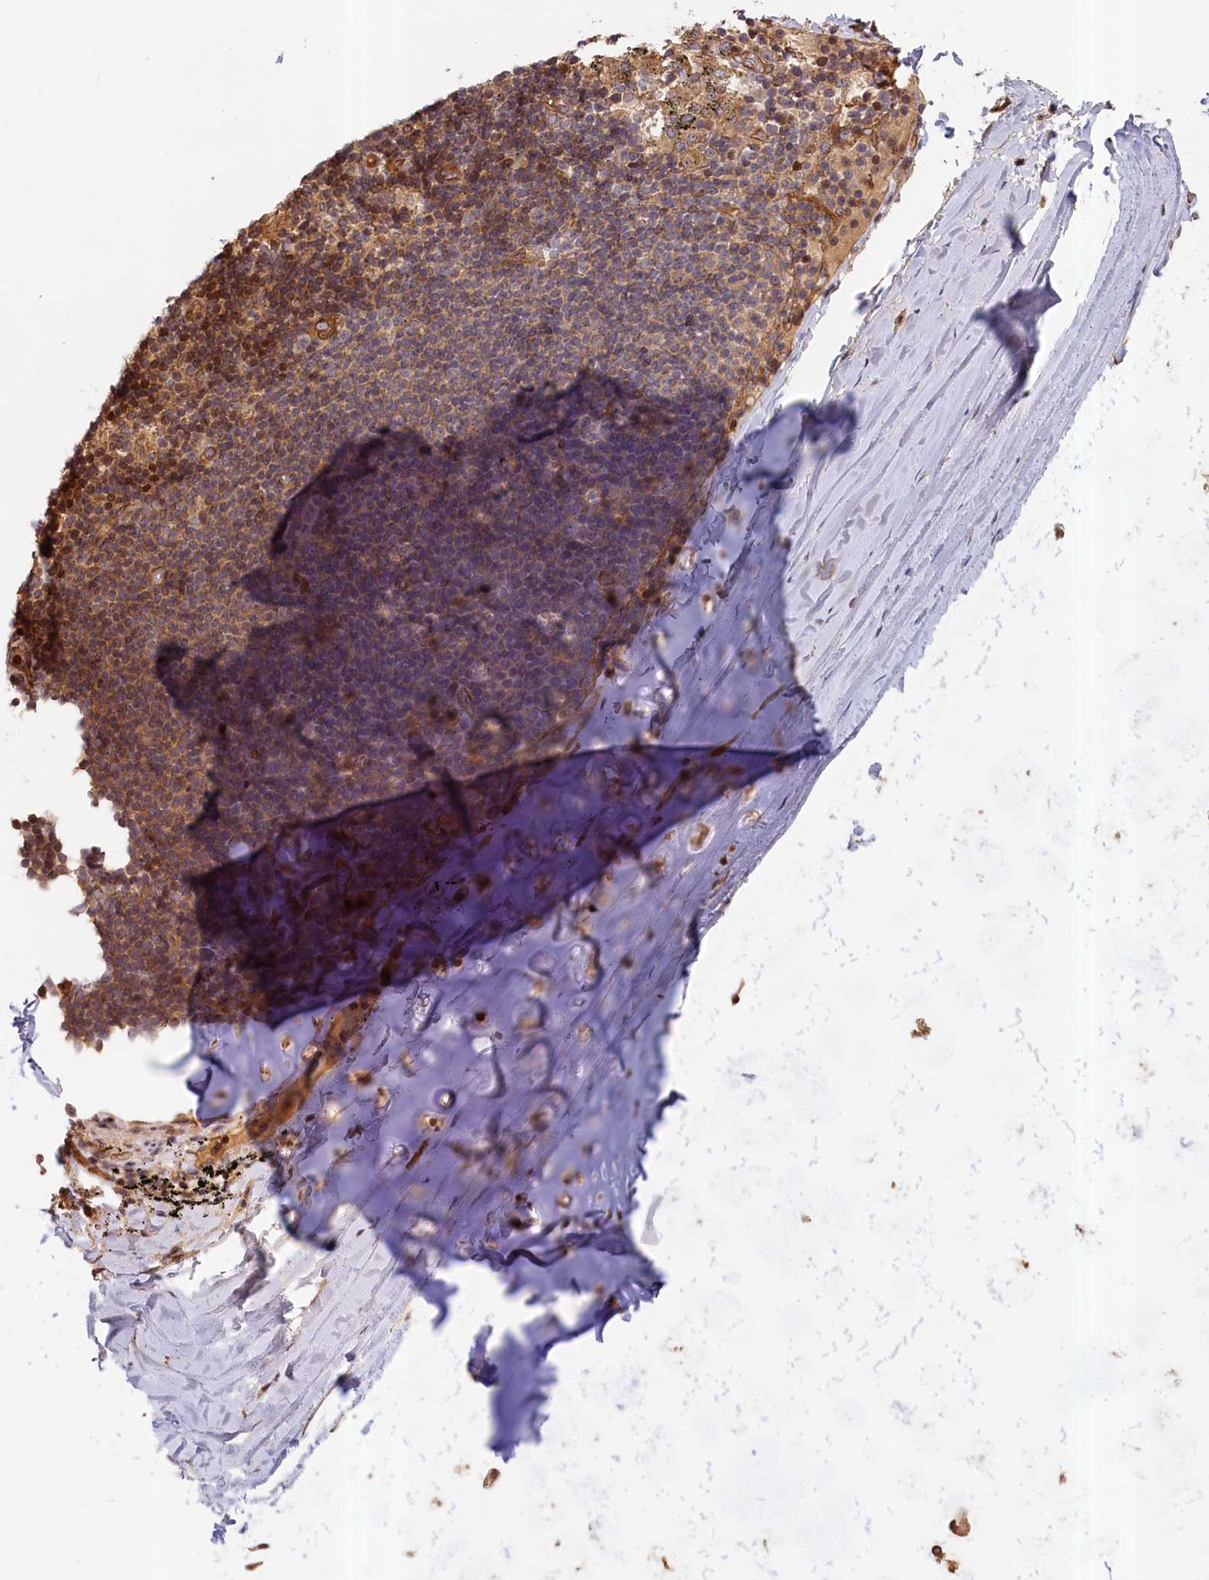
{"staining": {"intensity": "negative", "quantity": "none", "location": "none"}, "tissue": "adipose tissue", "cell_type": "Adipocytes", "image_type": "normal", "snomed": [{"axis": "morphology", "description": "Normal tissue, NOS"}, {"axis": "topography", "description": "Lymph node"}, {"axis": "topography", "description": "Bronchus"}], "caption": "The micrograph reveals no significant positivity in adipocytes of adipose tissue.", "gene": "CEP44", "patient": {"sex": "male", "age": 63}}